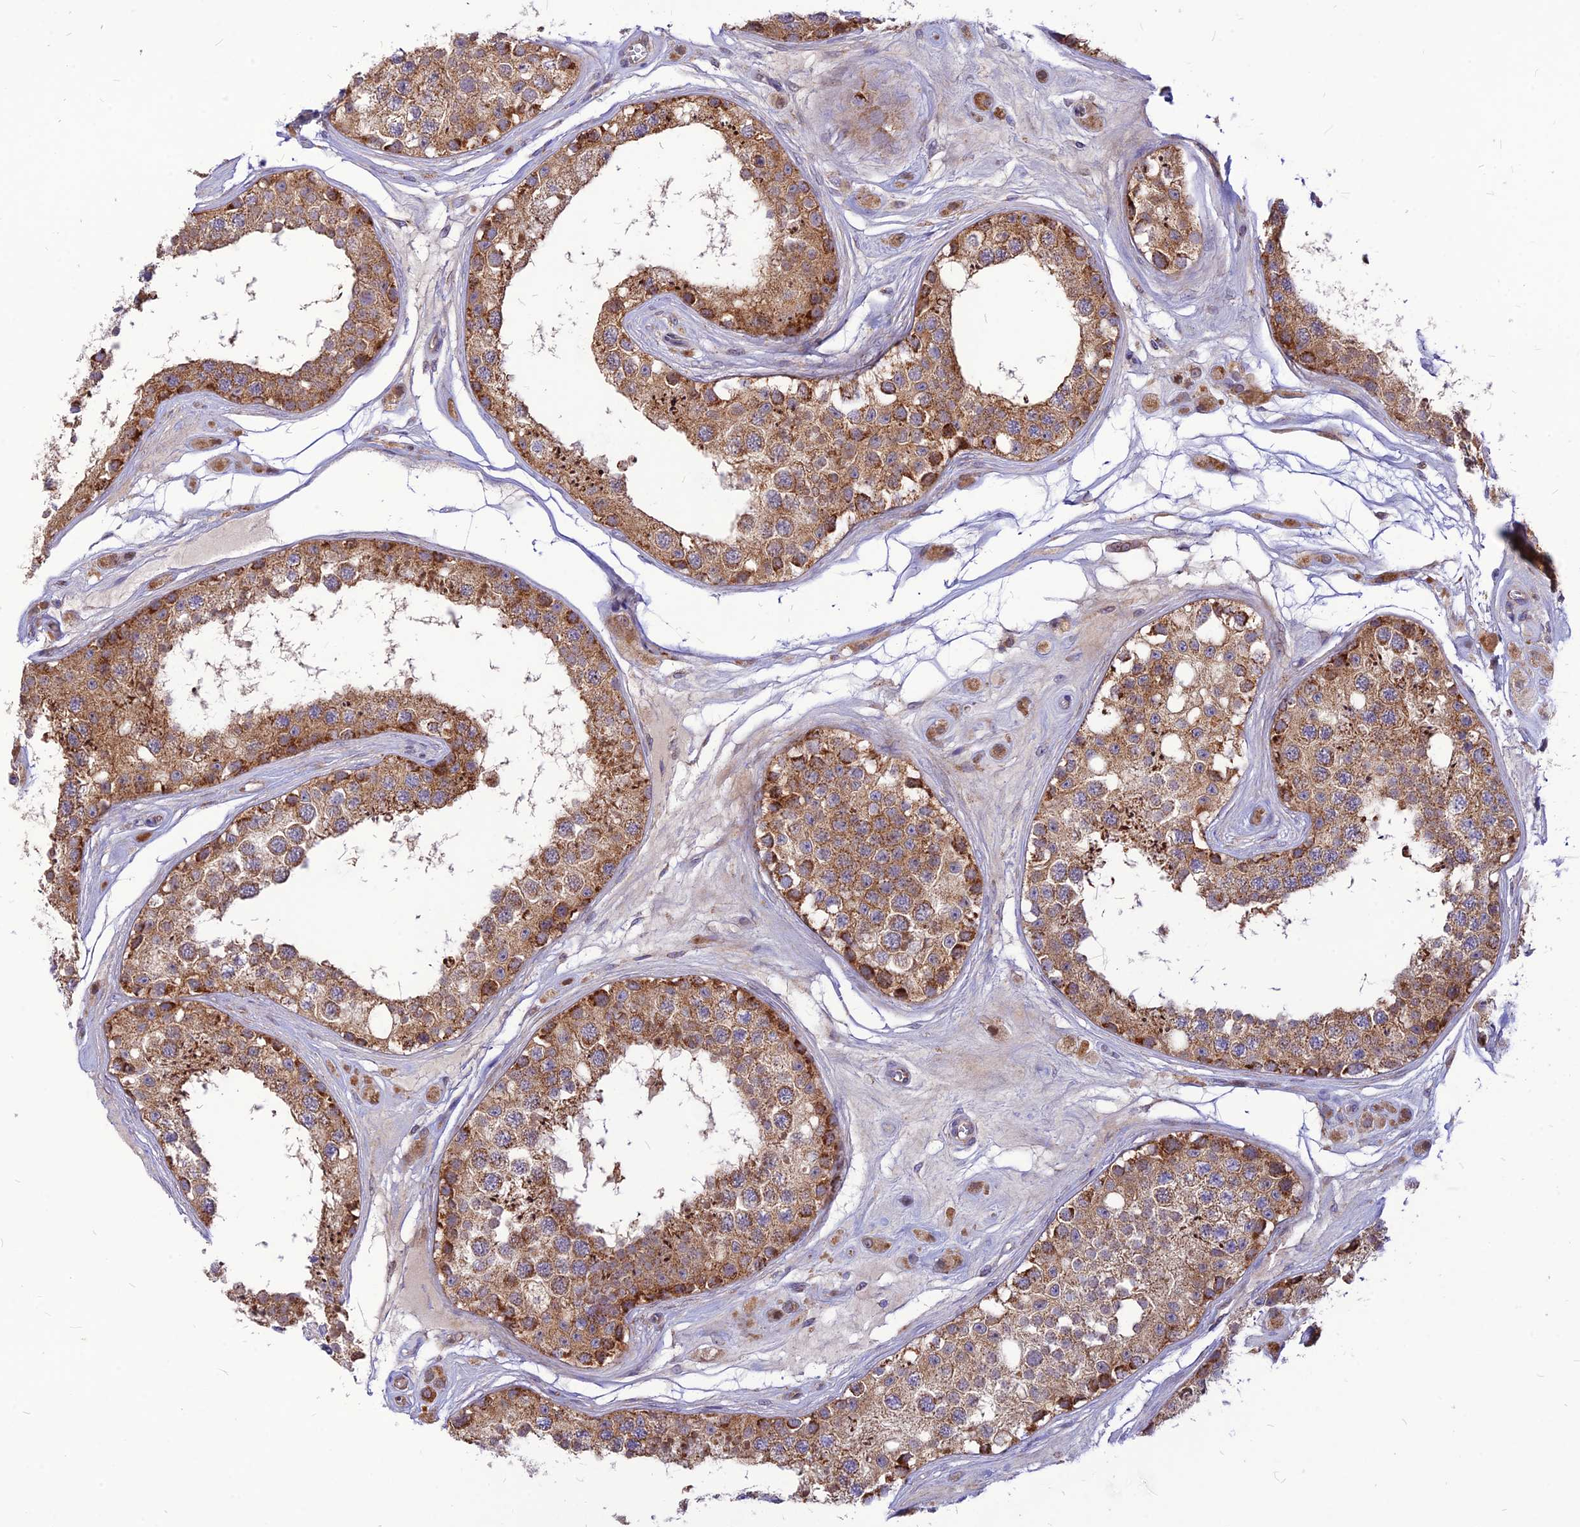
{"staining": {"intensity": "moderate", "quantity": ">75%", "location": "cytoplasmic/membranous"}, "tissue": "testis", "cell_type": "Cells in seminiferous ducts", "image_type": "normal", "snomed": [{"axis": "morphology", "description": "Normal tissue, NOS"}, {"axis": "topography", "description": "Testis"}], "caption": "The photomicrograph reveals immunohistochemical staining of benign testis. There is moderate cytoplasmic/membranous expression is identified in approximately >75% of cells in seminiferous ducts.", "gene": "ECI1", "patient": {"sex": "male", "age": 25}}